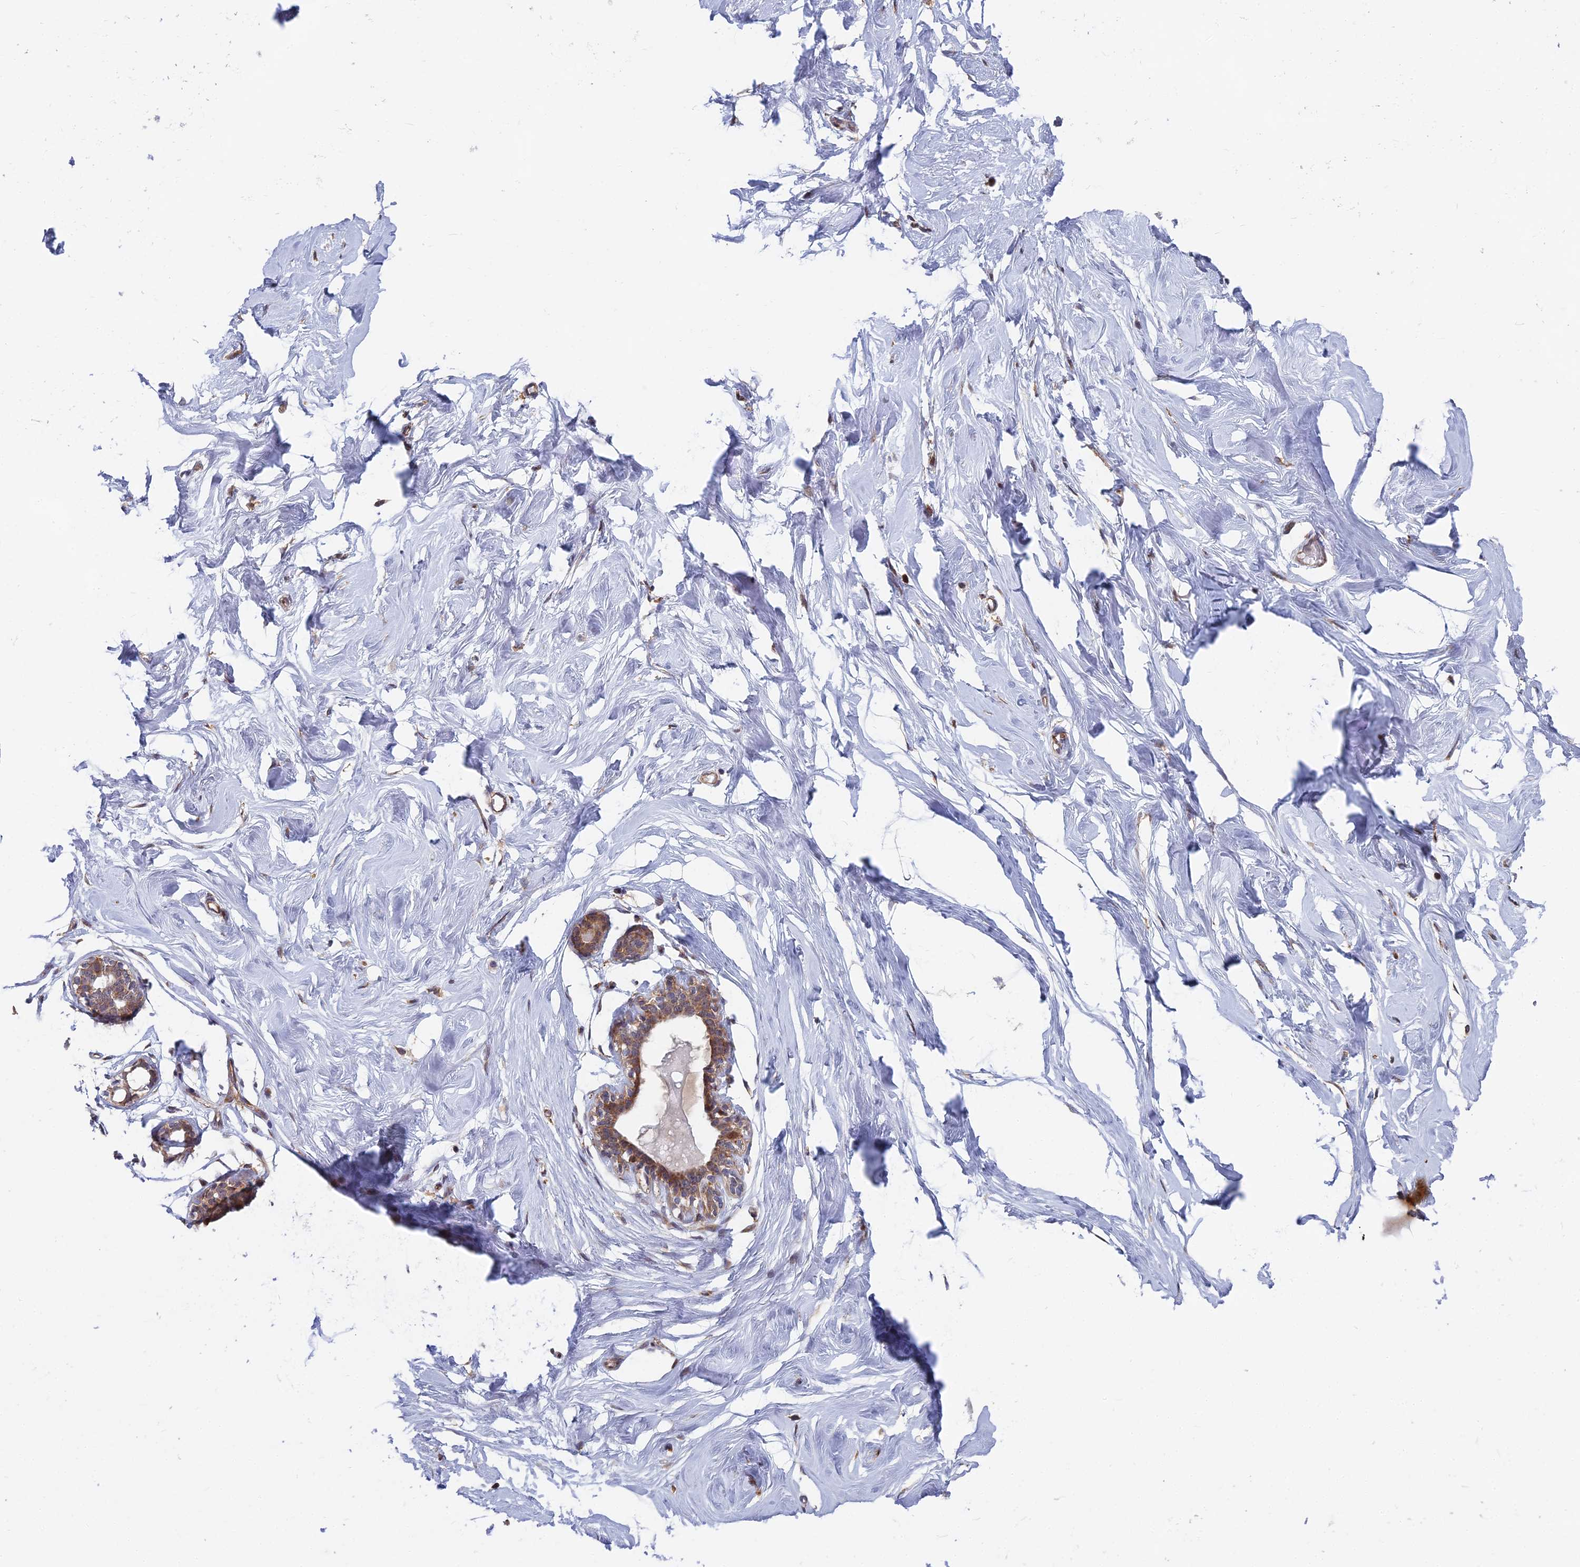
{"staining": {"intensity": "negative", "quantity": "none", "location": "none"}, "tissue": "breast", "cell_type": "Adipocytes", "image_type": "normal", "snomed": [{"axis": "morphology", "description": "Normal tissue, NOS"}, {"axis": "morphology", "description": "Adenoma, NOS"}, {"axis": "topography", "description": "Breast"}], "caption": "This is an immunohistochemistry (IHC) micrograph of benign human breast. There is no expression in adipocytes.", "gene": "COMMD2", "patient": {"sex": "female", "age": 23}}